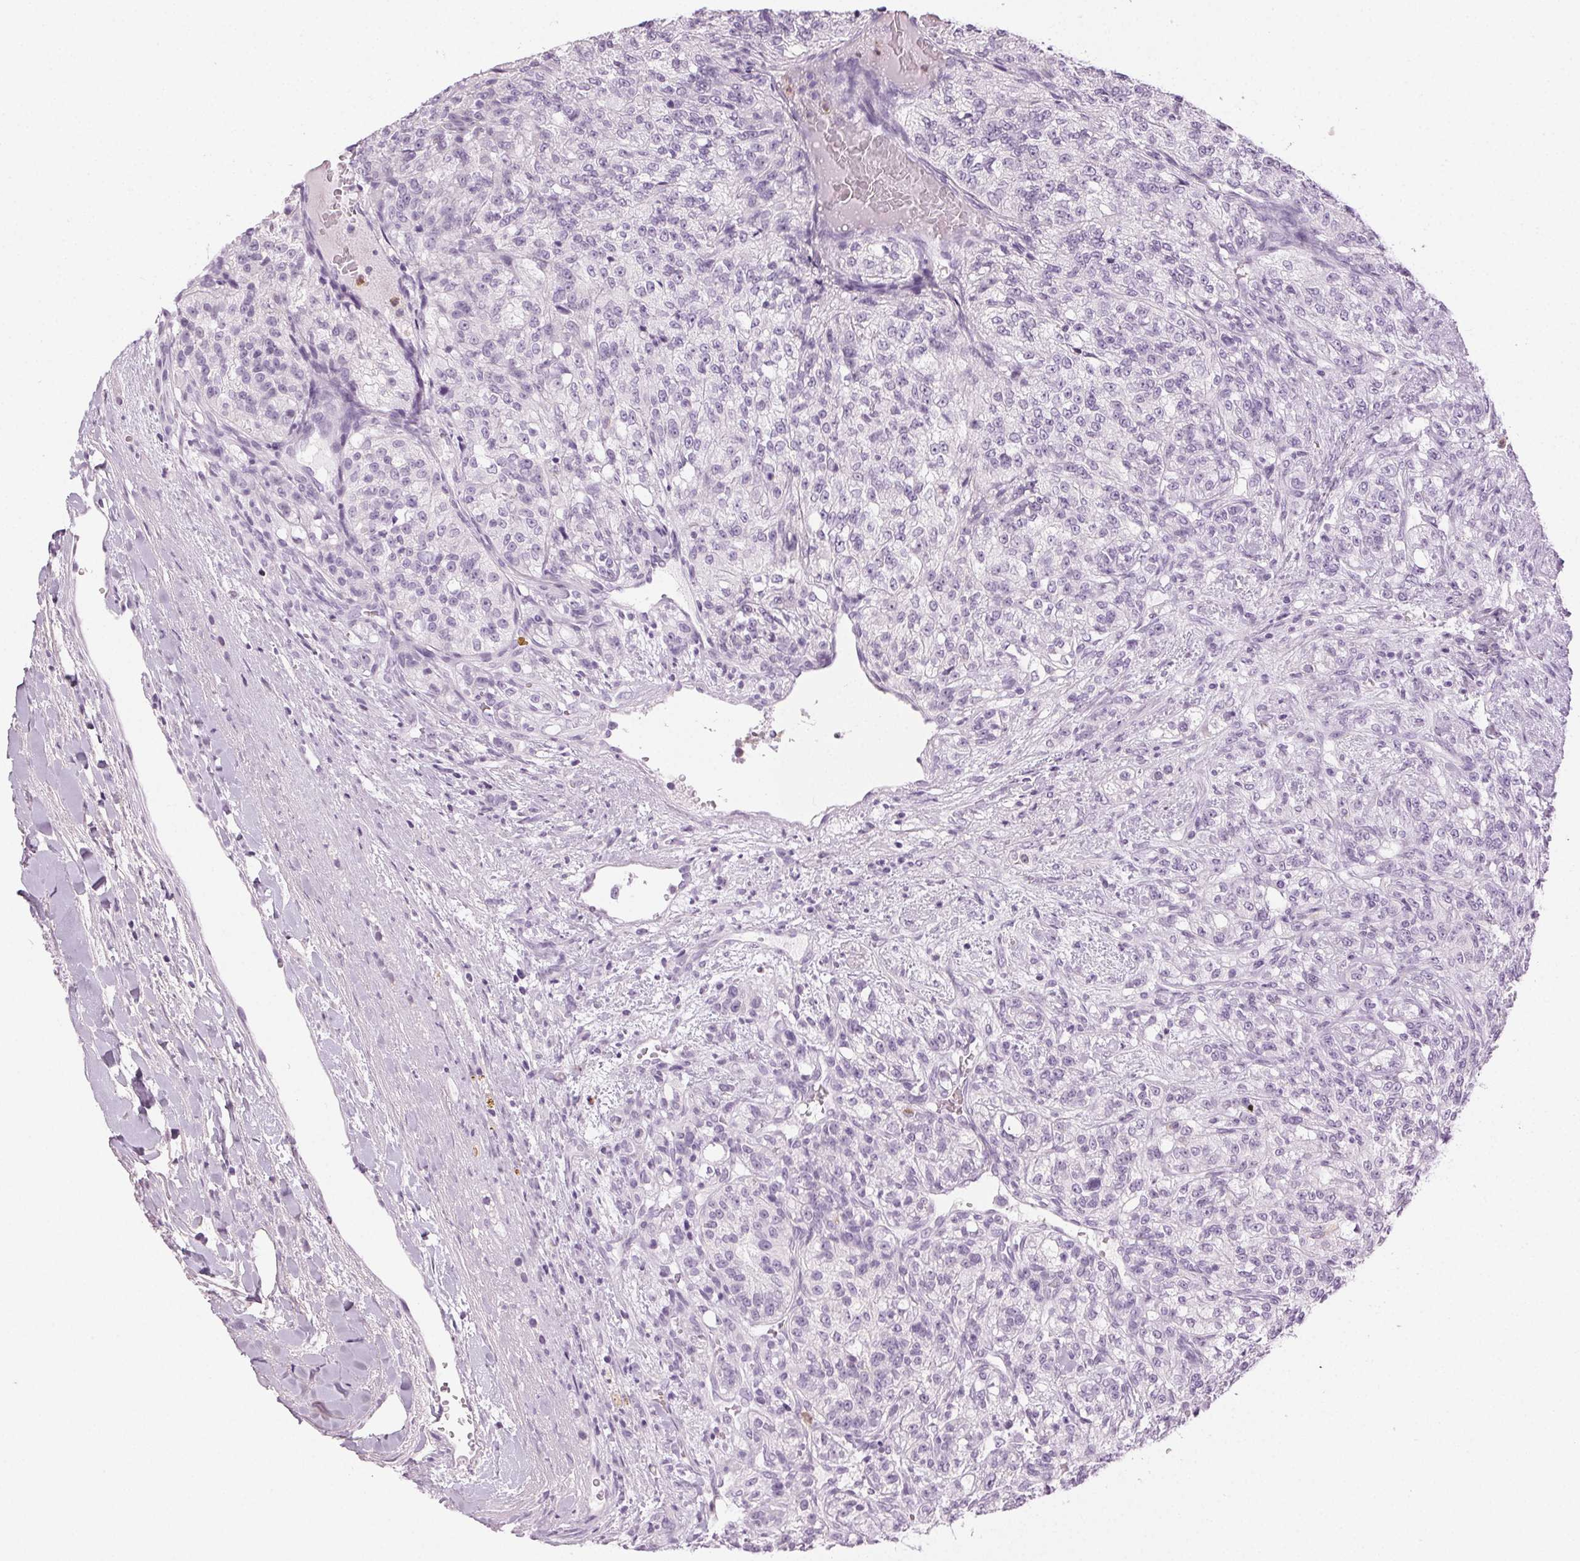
{"staining": {"intensity": "negative", "quantity": "none", "location": "none"}, "tissue": "renal cancer", "cell_type": "Tumor cells", "image_type": "cancer", "snomed": [{"axis": "morphology", "description": "Adenocarcinoma, NOS"}, {"axis": "topography", "description": "Kidney"}], "caption": "A histopathology image of human adenocarcinoma (renal) is negative for staining in tumor cells. (DAB (3,3'-diaminobenzidine) immunohistochemistry (IHC), high magnification).", "gene": "MPO", "patient": {"sex": "female", "age": 63}}